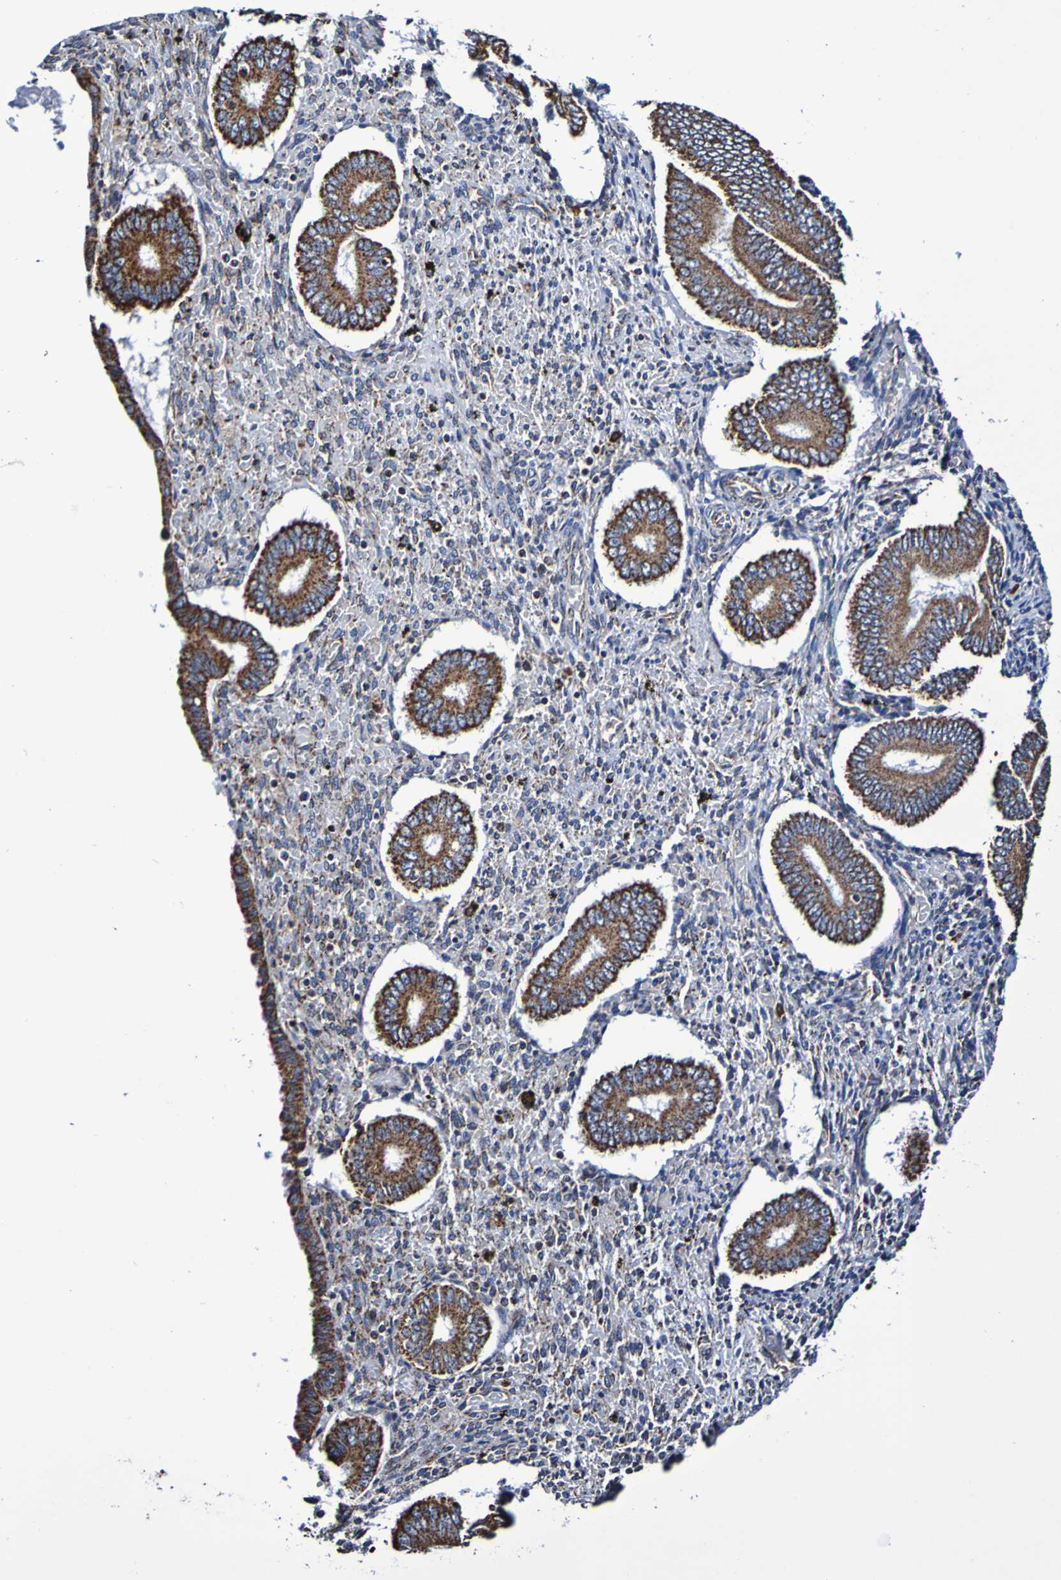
{"staining": {"intensity": "negative", "quantity": "none", "location": "none"}, "tissue": "endometrium", "cell_type": "Cells in endometrial stroma", "image_type": "normal", "snomed": [{"axis": "morphology", "description": "Normal tissue, NOS"}, {"axis": "topography", "description": "Endometrium"}], "caption": "Immunohistochemistry (IHC) histopathology image of normal endometrium: endometrium stained with DAB displays no significant protein staining in cells in endometrial stroma. The staining was performed using DAB (3,3'-diaminobenzidine) to visualize the protein expression in brown, while the nuclei were stained in blue with hematoxylin (Magnification: 20x).", "gene": "IL18R1", "patient": {"sex": "female", "age": 42}}